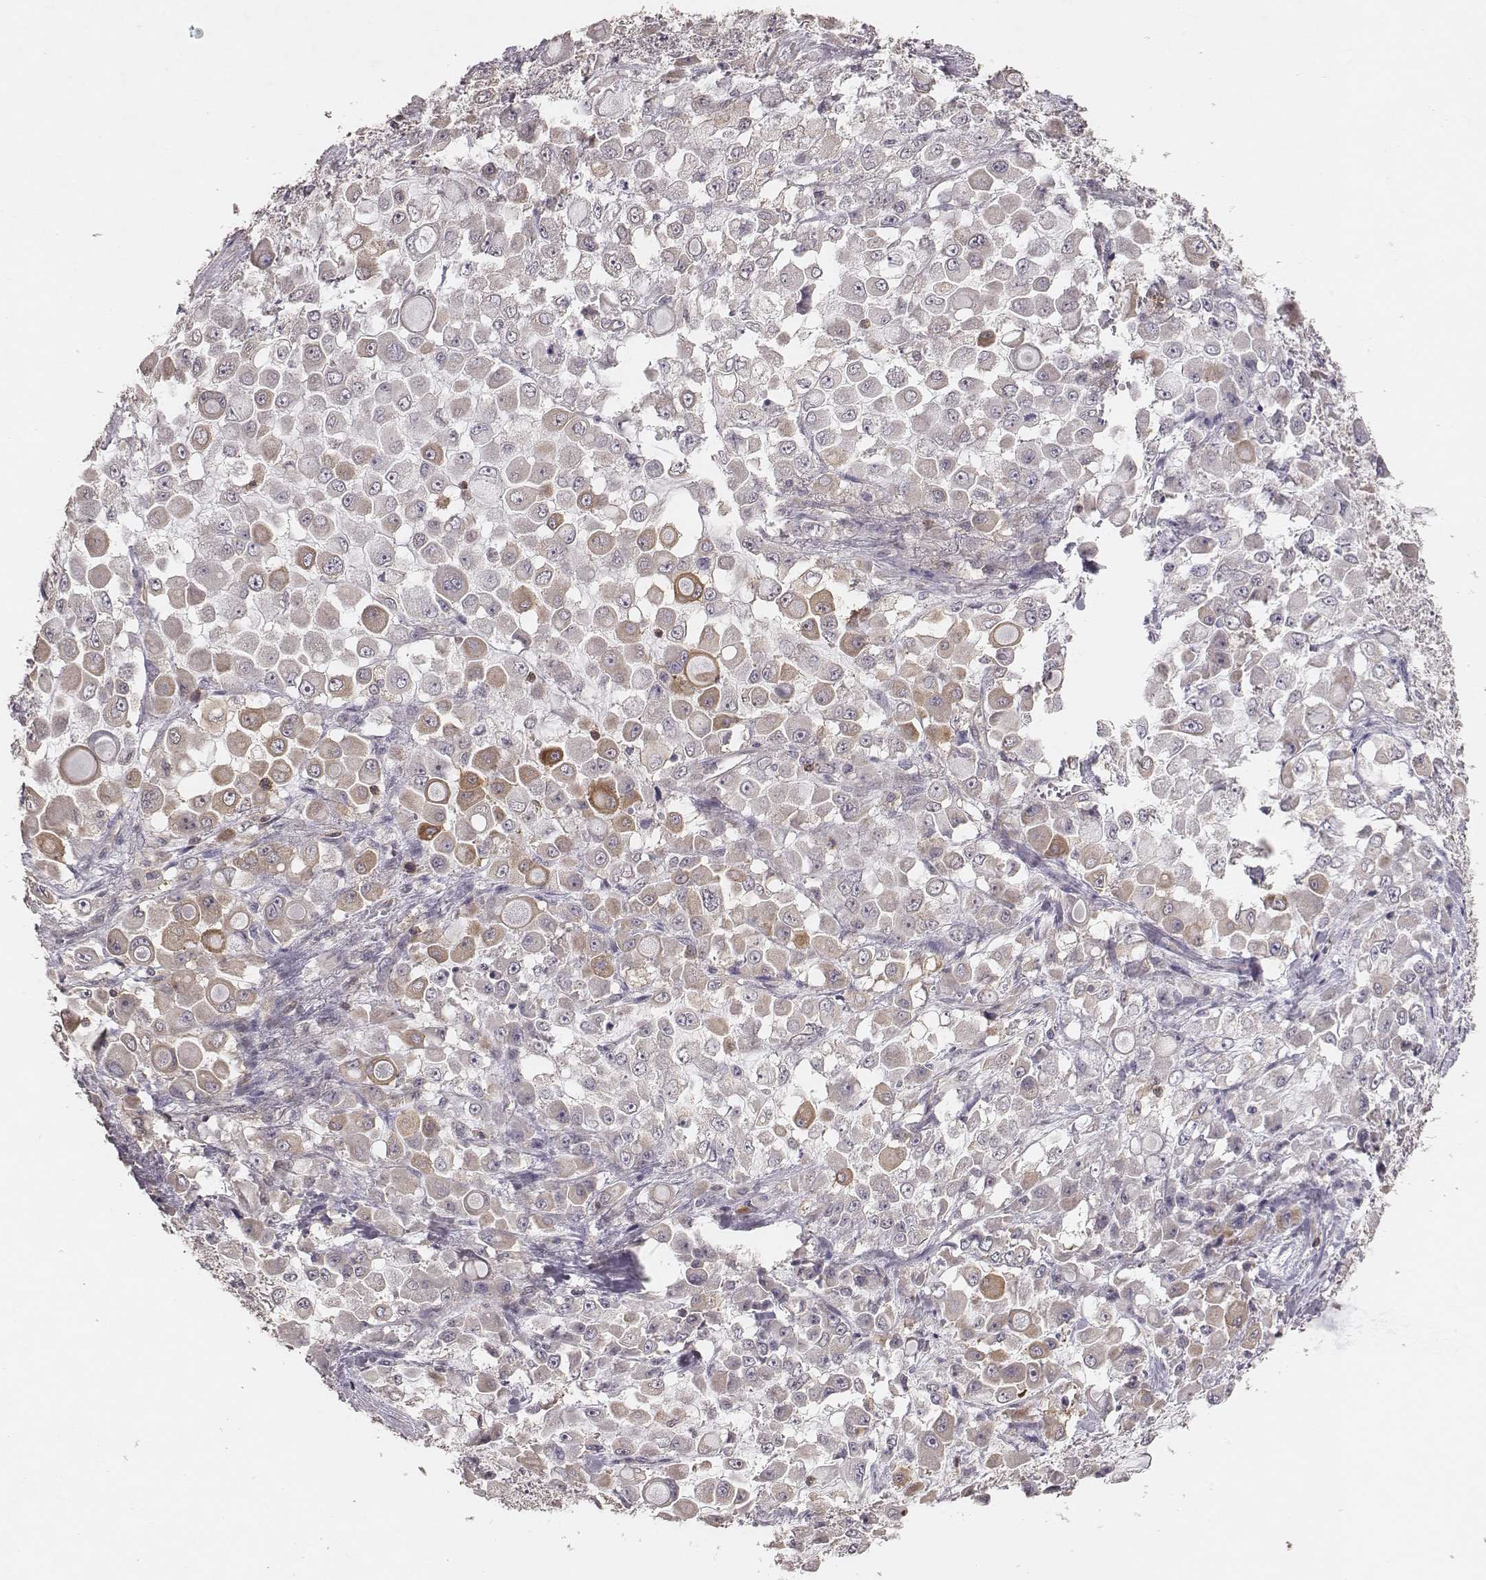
{"staining": {"intensity": "weak", "quantity": "<25%", "location": "cytoplasmic/membranous"}, "tissue": "stomach cancer", "cell_type": "Tumor cells", "image_type": "cancer", "snomed": [{"axis": "morphology", "description": "Adenocarcinoma, NOS"}, {"axis": "topography", "description": "Stomach"}], "caption": "DAB immunohistochemical staining of stomach adenocarcinoma displays no significant staining in tumor cells.", "gene": "PILRA", "patient": {"sex": "female", "age": 76}}